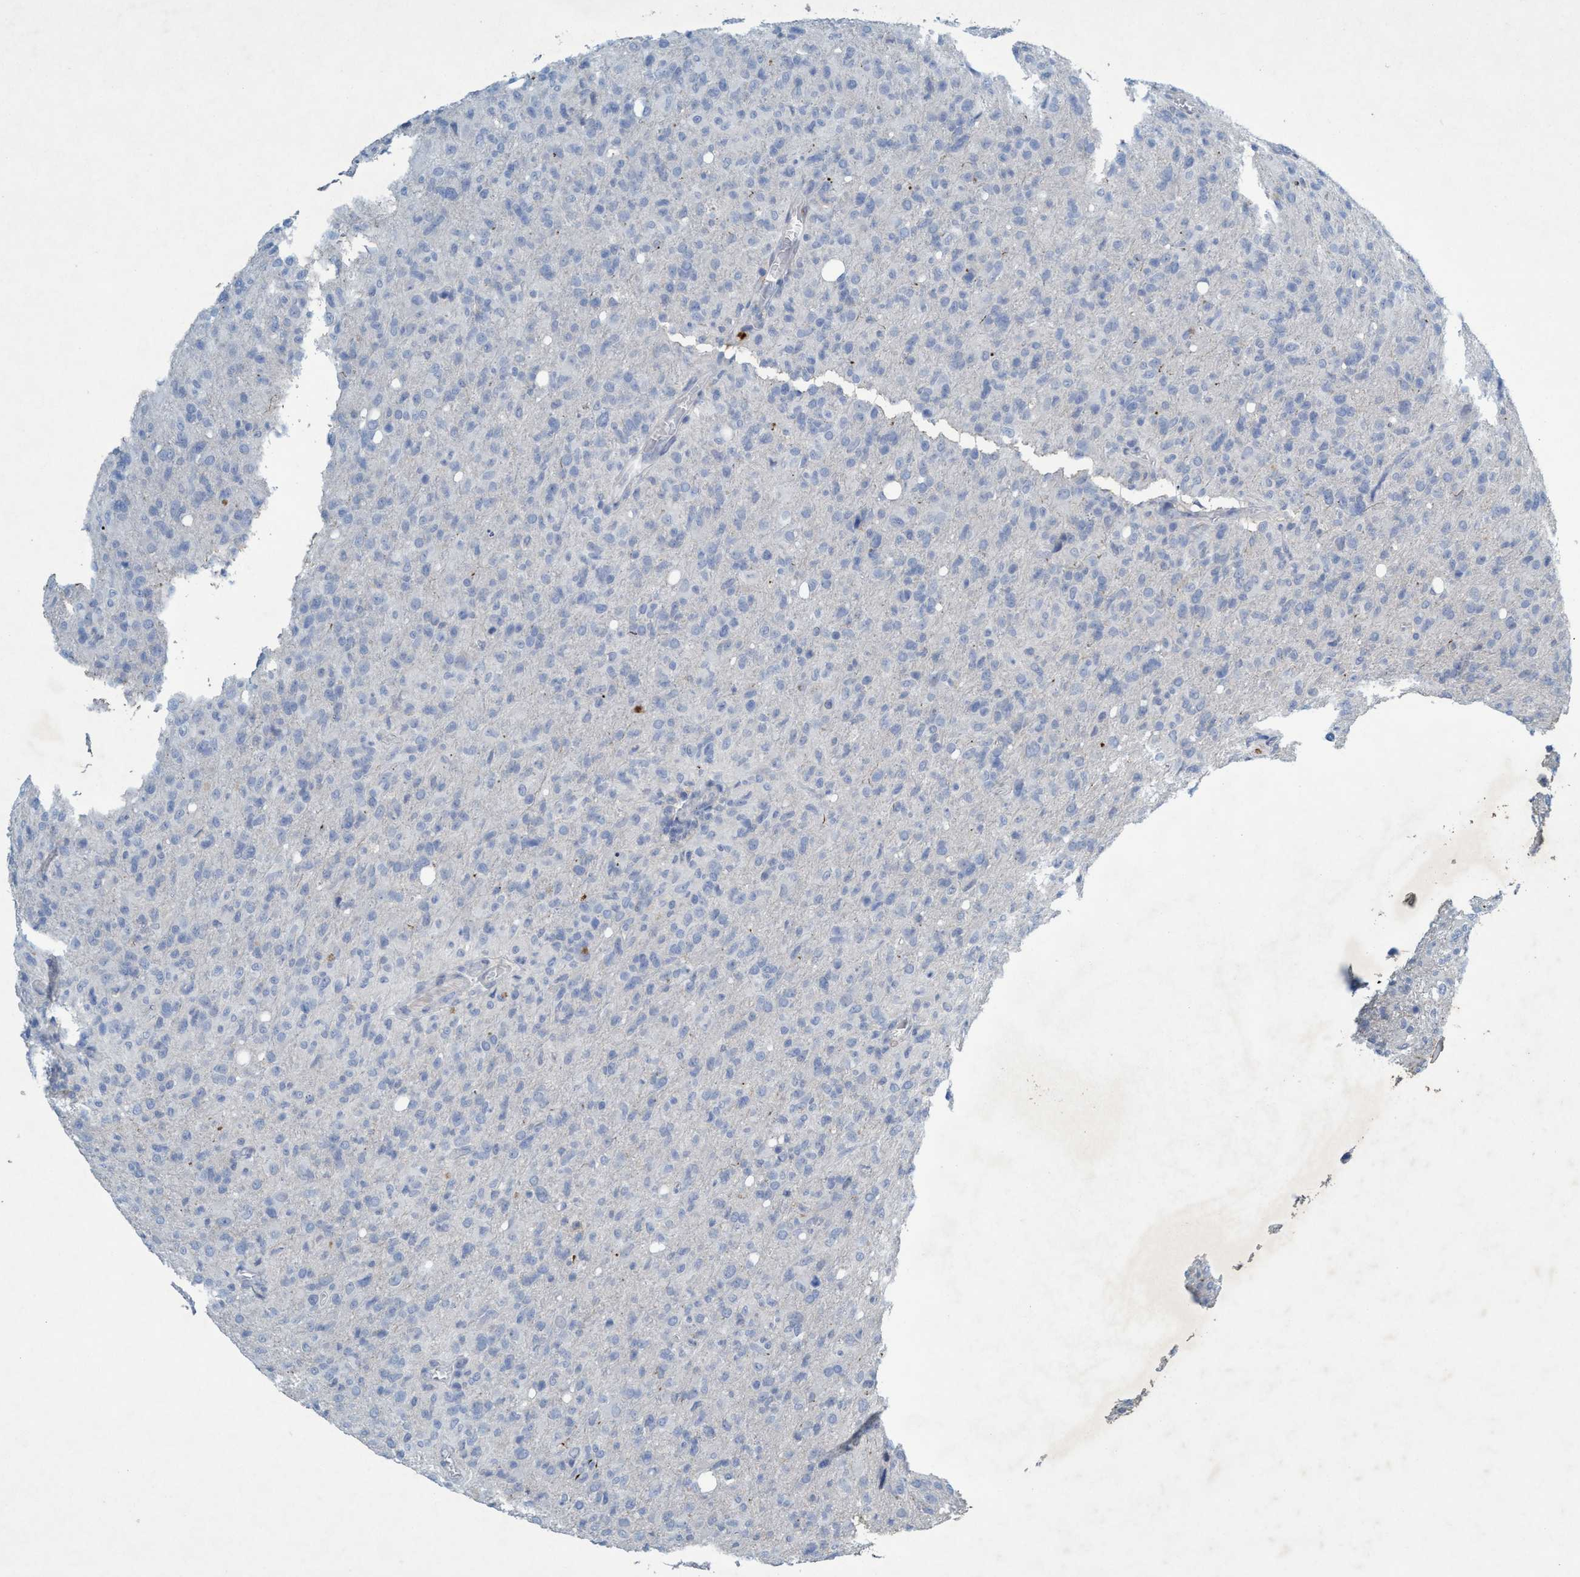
{"staining": {"intensity": "negative", "quantity": "none", "location": "none"}, "tissue": "glioma", "cell_type": "Tumor cells", "image_type": "cancer", "snomed": [{"axis": "morphology", "description": "Glioma, malignant, High grade"}, {"axis": "topography", "description": "Brain"}], "caption": "Glioma was stained to show a protein in brown. There is no significant expression in tumor cells.", "gene": "RNF208", "patient": {"sex": "female", "age": 57}}